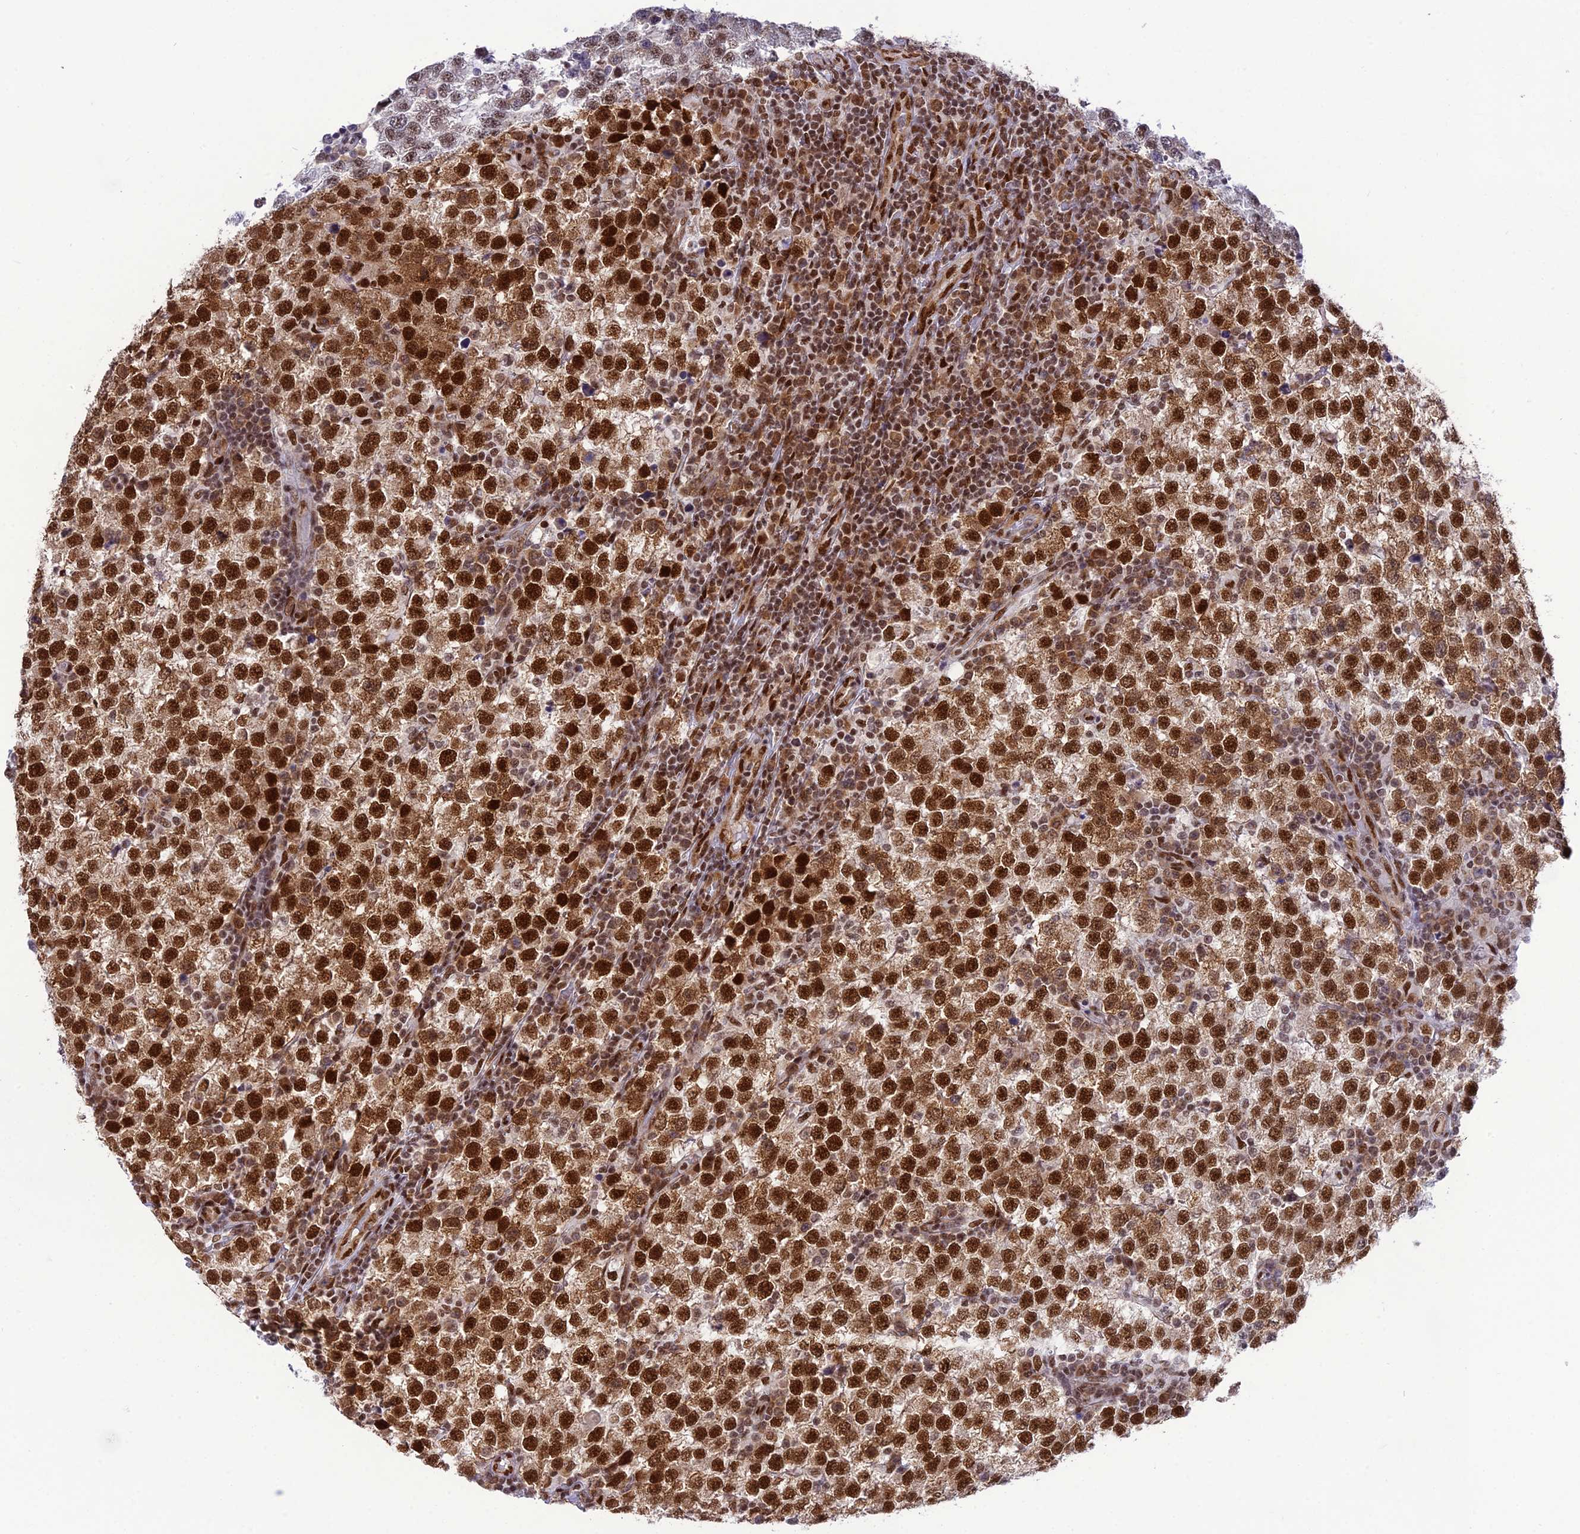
{"staining": {"intensity": "strong", "quantity": ">75%", "location": "cytoplasmic/membranous,nuclear"}, "tissue": "testis cancer", "cell_type": "Tumor cells", "image_type": "cancer", "snomed": [{"axis": "morphology", "description": "Seminoma, NOS"}, {"axis": "topography", "description": "Testis"}], "caption": "Seminoma (testis) stained with a brown dye displays strong cytoplasmic/membranous and nuclear positive positivity in about >75% of tumor cells.", "gene": "DDX1", "patient": {"sex": "male", "age": 34}}